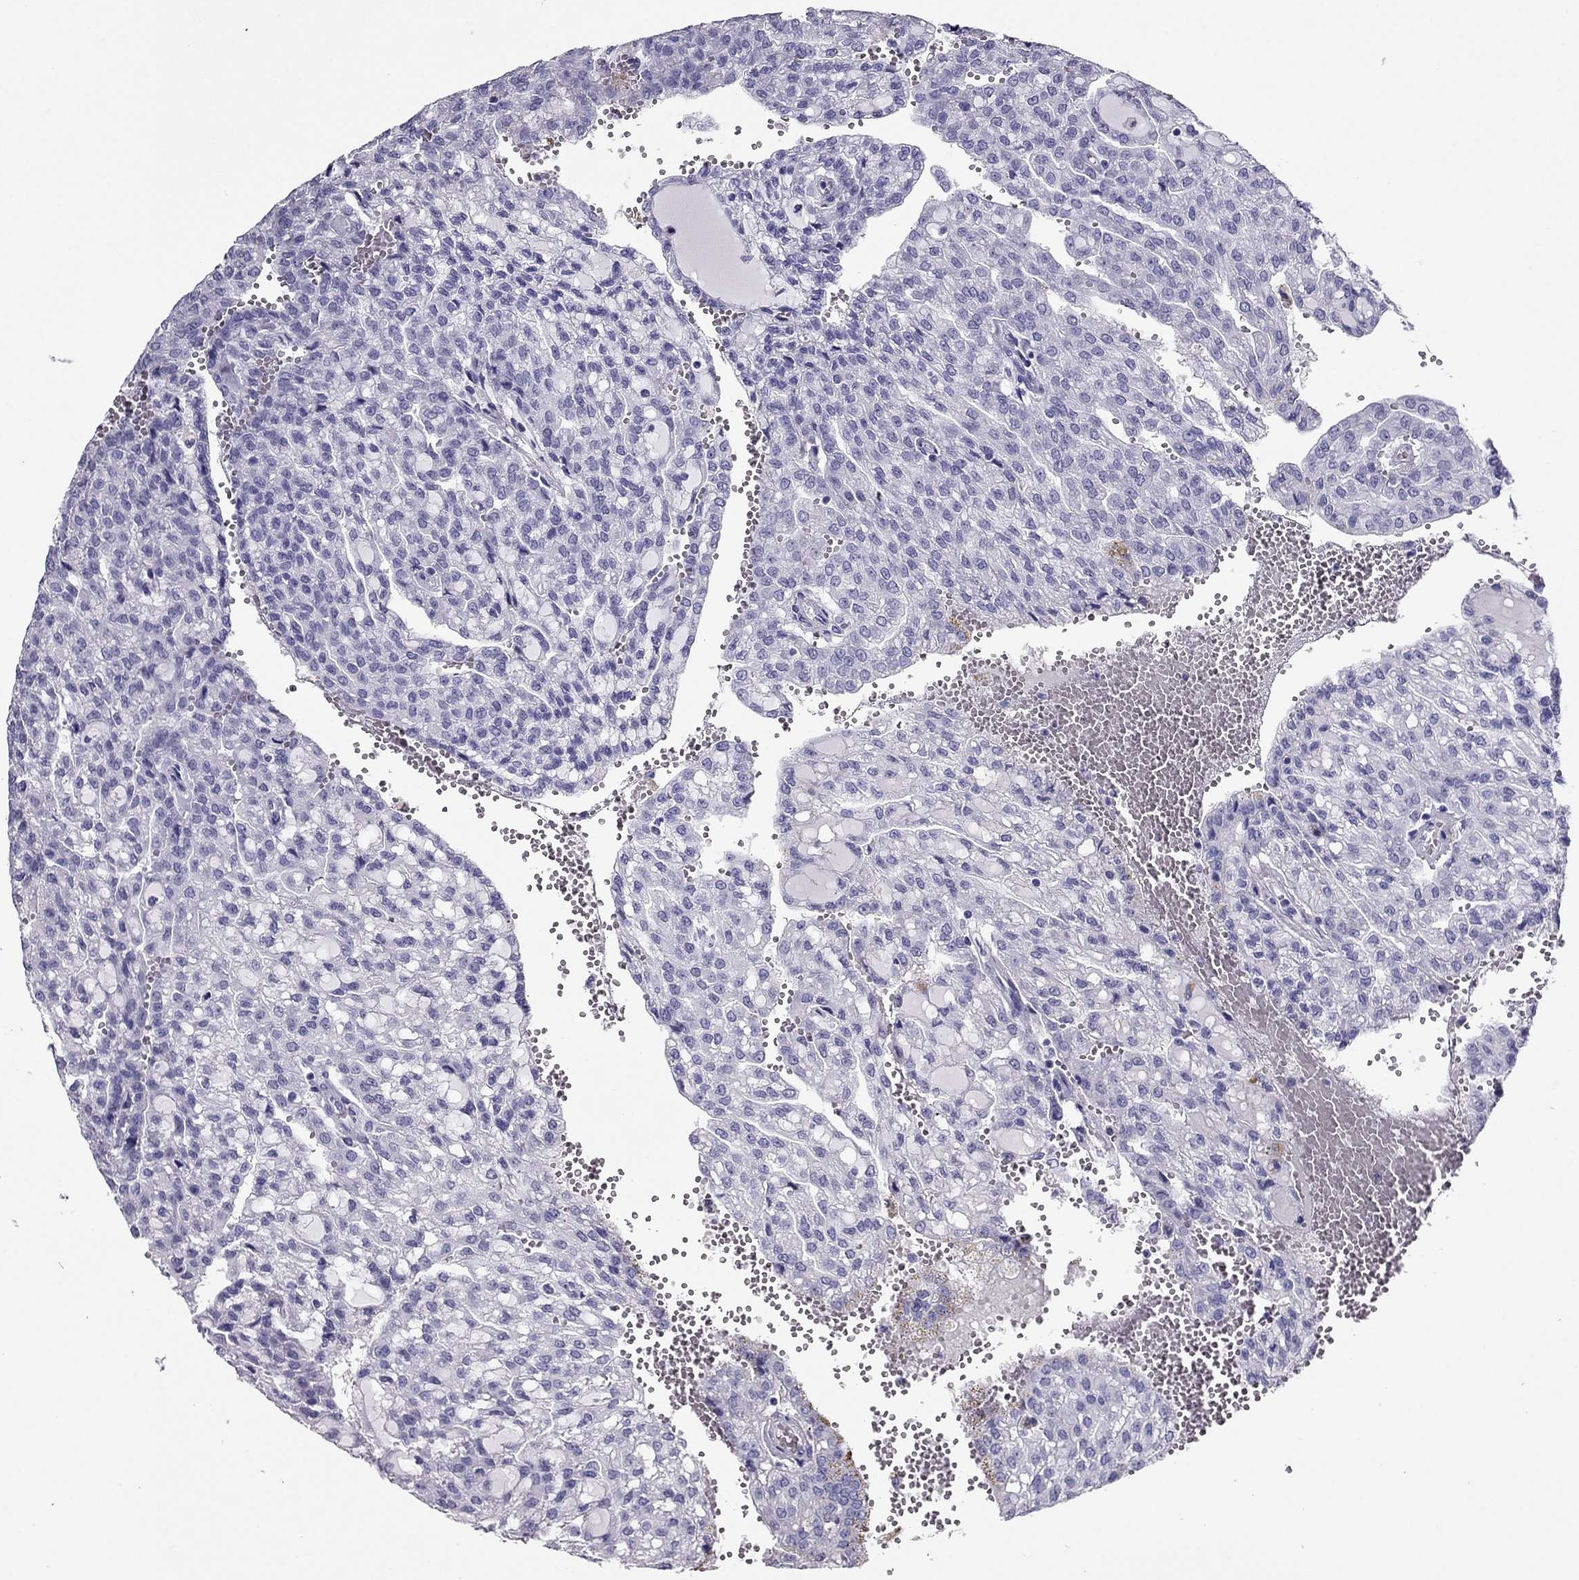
{"staining": {"intensity": "negative", "quantity": "none", "location": "none"}, "tissue": "renal cancer", "cell_type": "Tumor cells", "image_type": "cancer", "snomed": [{"axis": "morphology", "description": "Adenocarcinoma, NOS"}, {"axis": "topography", "description": "Kidney"}], "caption": "Immunohistochemical staining of human adenocarcinoma (renal) displays no significant expression in tumor cells.", "gene": "PDE6A", "patient": {"sex": "male", "age": 63}}